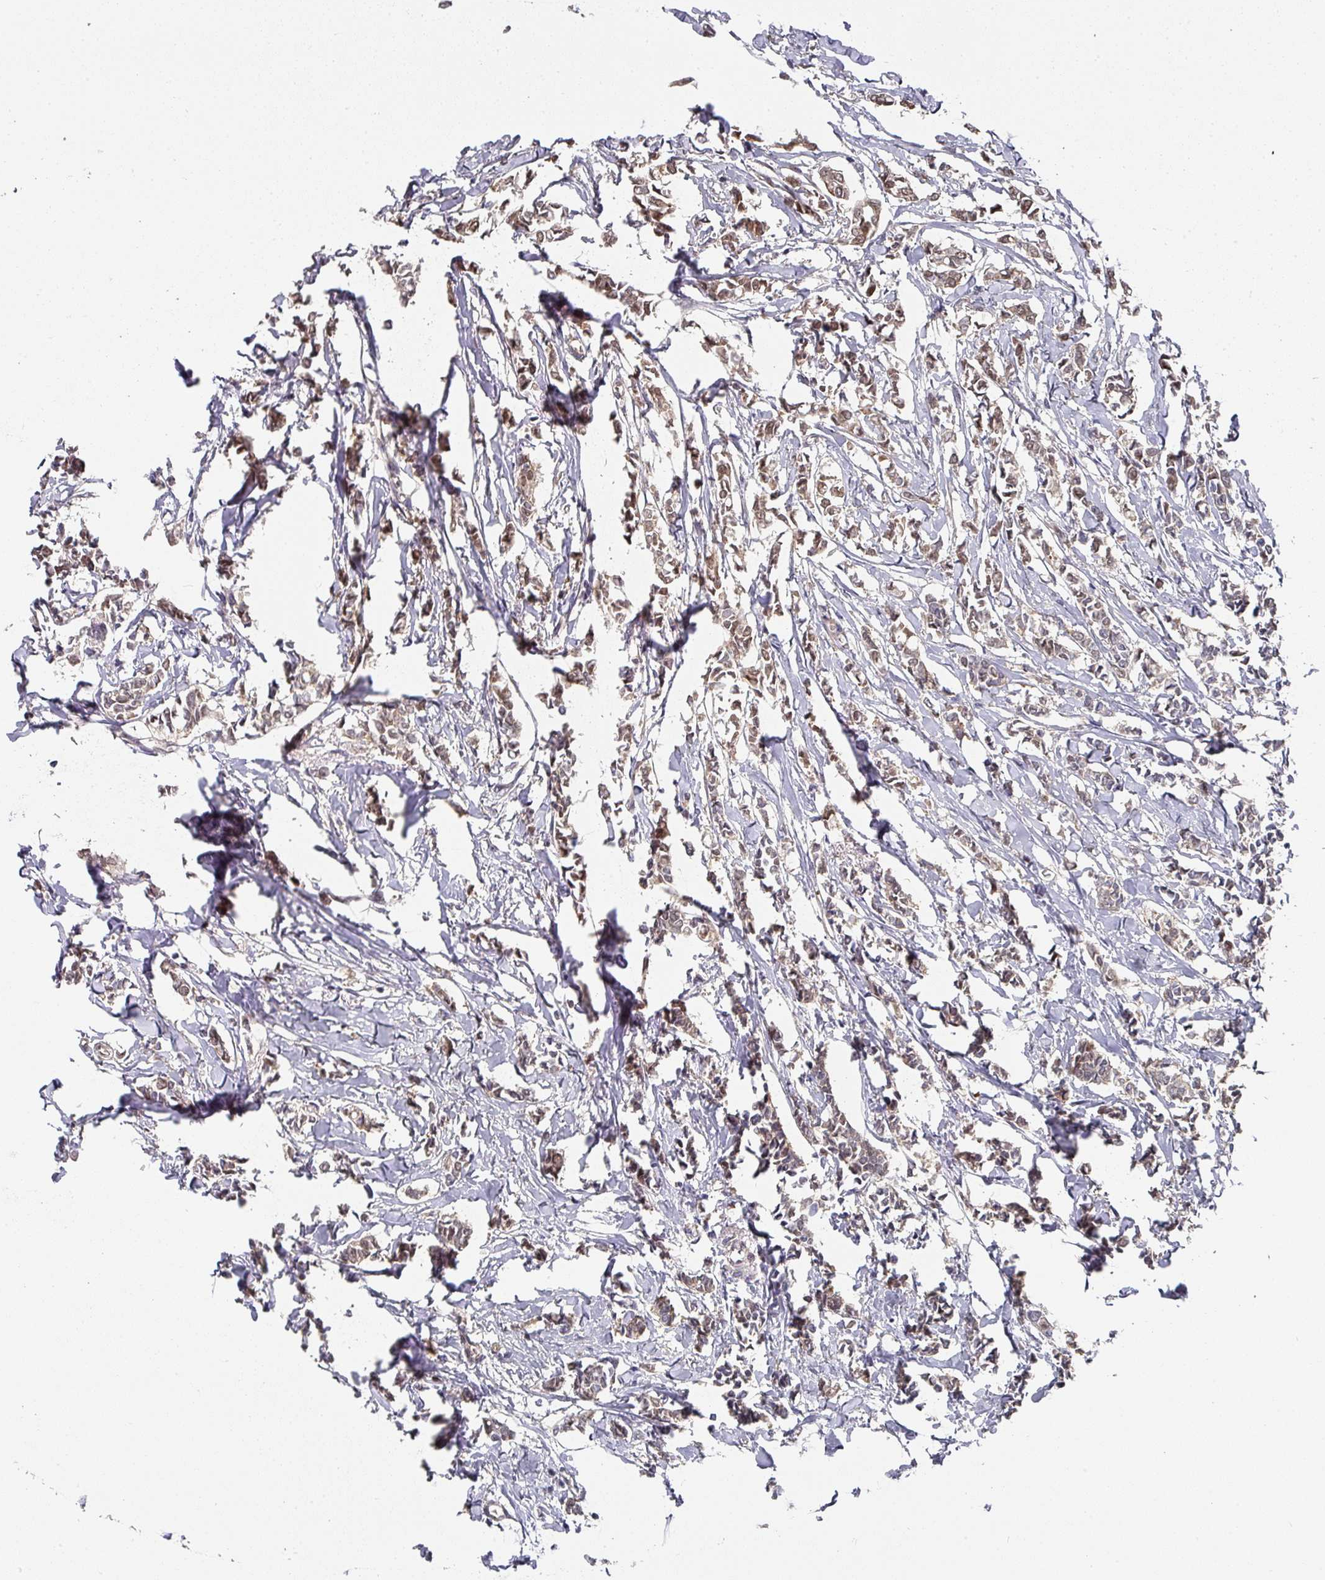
{"staining": {"intensity": "weak", "quantity": ">75%", "location": "cytoplasmic/membranous,nuclear"}, "tissue": "breast cancer", "cell_type": "Tumor cells", "image_type": "cancer", "snomed": [{"axis": "morphology", "description": "Duct carcinoma"}, {"axis": "topography", "description": "Breast"}], "caption": "Protein expression analysis of breast cancer (invasive ductal carcinoma) demonstrates weak cytoplasmic/membranous and nuclear positivity in about >75% of tumor cells. (brown staining indicates protein expression, while blue staining denotes nuclei).", "gene": "C18orf25", "patient": {"sex": "female", "age": 41}}